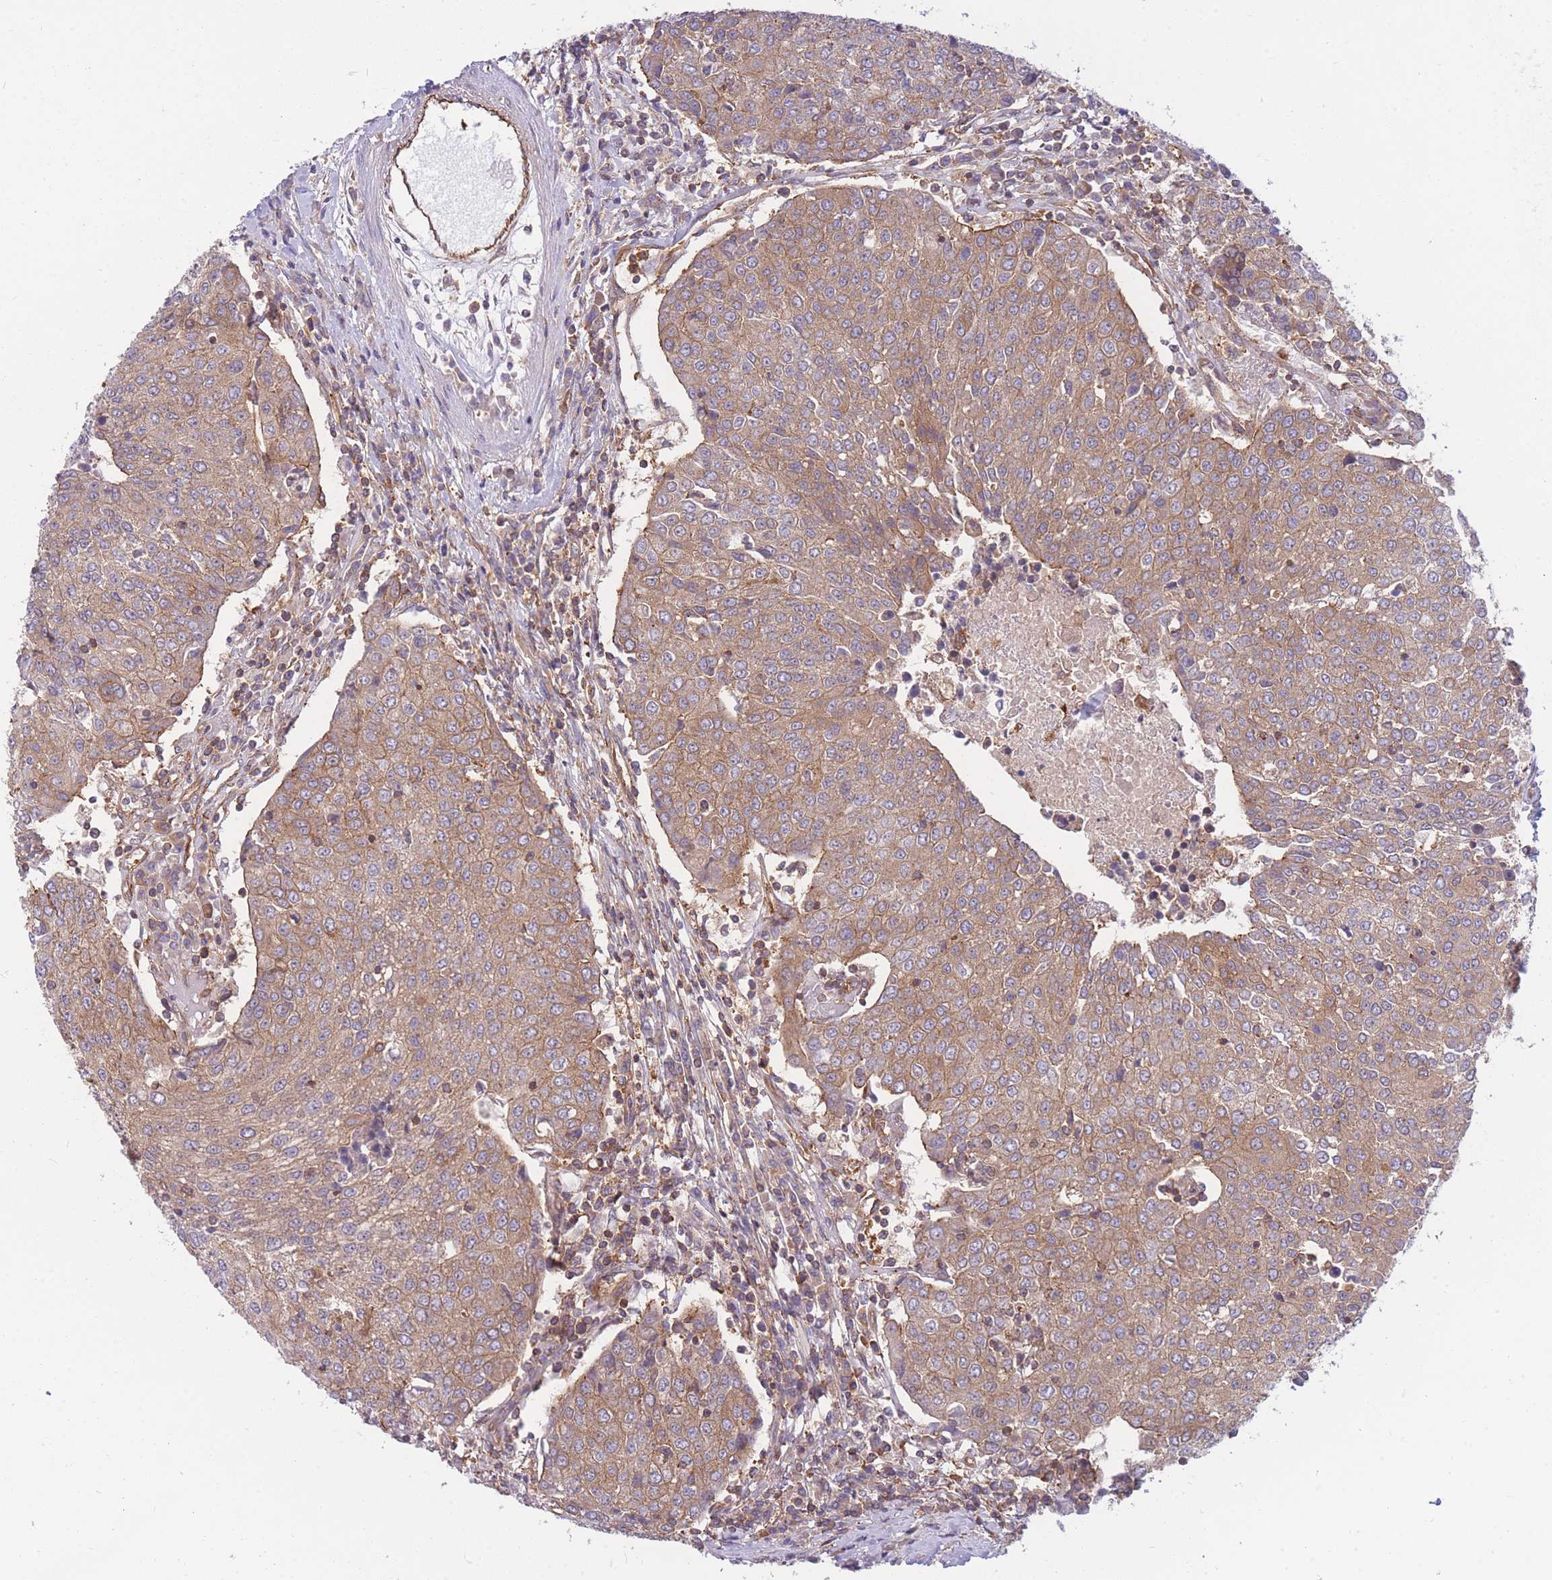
{"staining": {"intensity": "weak", "quantity": ">75%", "location": "cytoplasmic/membranous"}, "tissue": "urothelial cancer", "cell_type": "Tumor cells", "image_type": "cancer", "snomed": [{"axis": "morphology", "description": "Urothelial carcinoma, High grade"}, {"axis": "topography", "description": "Urinary bladder"}], "caption": "Weak cytoplasmic/membranous staining for a protein is appreciated in about >75% of tumor cells of urothelial cancer using immunohistochemistry.", "gene": "GGA1", "patient": {"sex": "female", "age": 85}}